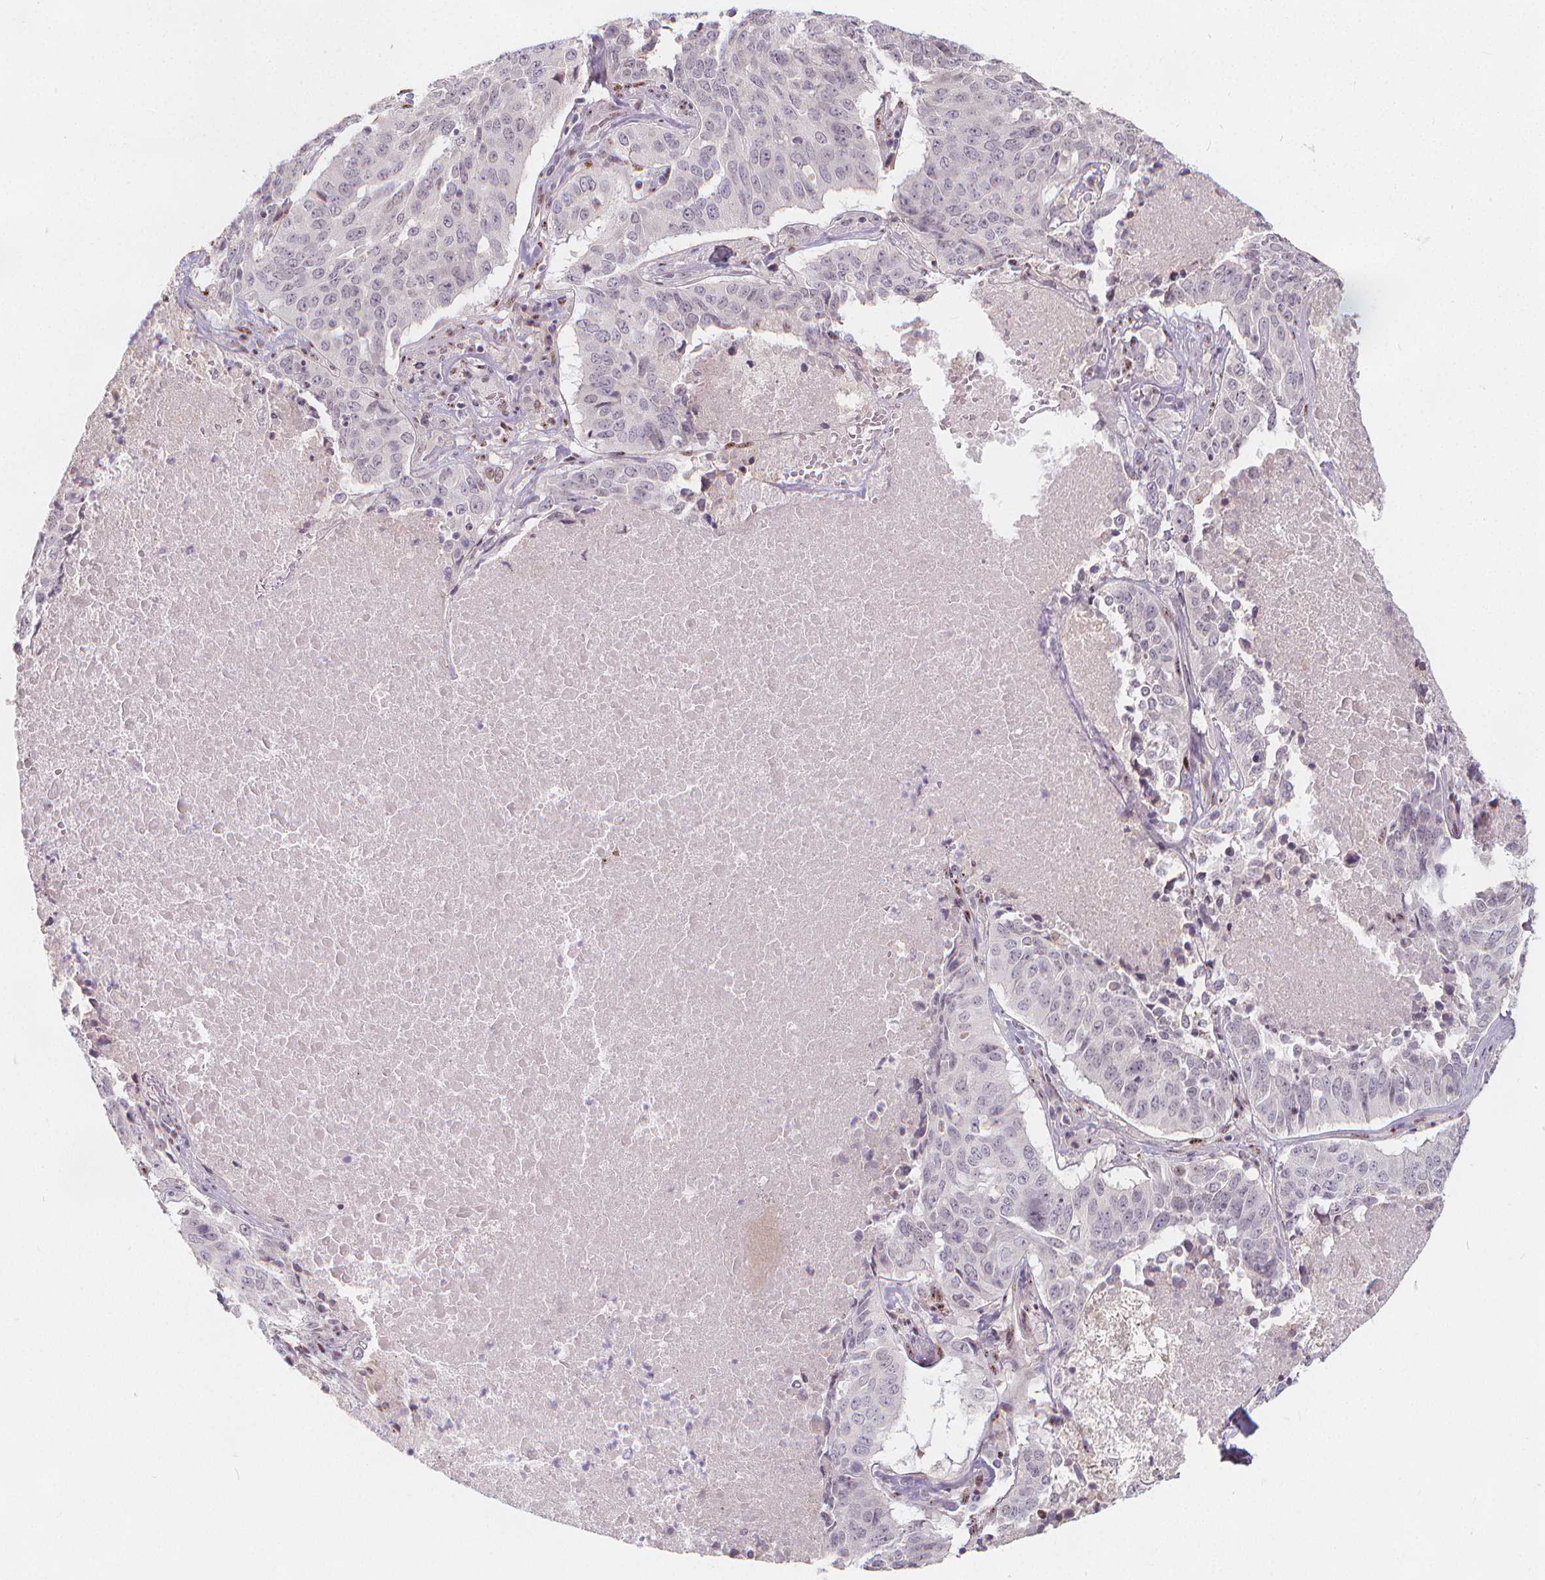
{"staining": {"intensity": "negative", "quantity": "none", "location": "none"}, "tissue": "lung cancer", "cell_type": "Tumor cells", "image_type": "cancer", "snomed": [{"axis": "morphology", "description": "Normal tissue, NOS"}, {"axis": "morphology", "description": "Squamous cell carcinoma, NOS"}, {"axis": "topography", "description": "Bronchus"}, {"axis": "topography", "description": "Lung"}], "caption": "An immunohistochemistry (IHC) micrograph of lung cancer is shown. There is no staining in tumor cells of lung cancer.", "gene": "DRC3", "patient": {"sex": "male", "age": 64}}